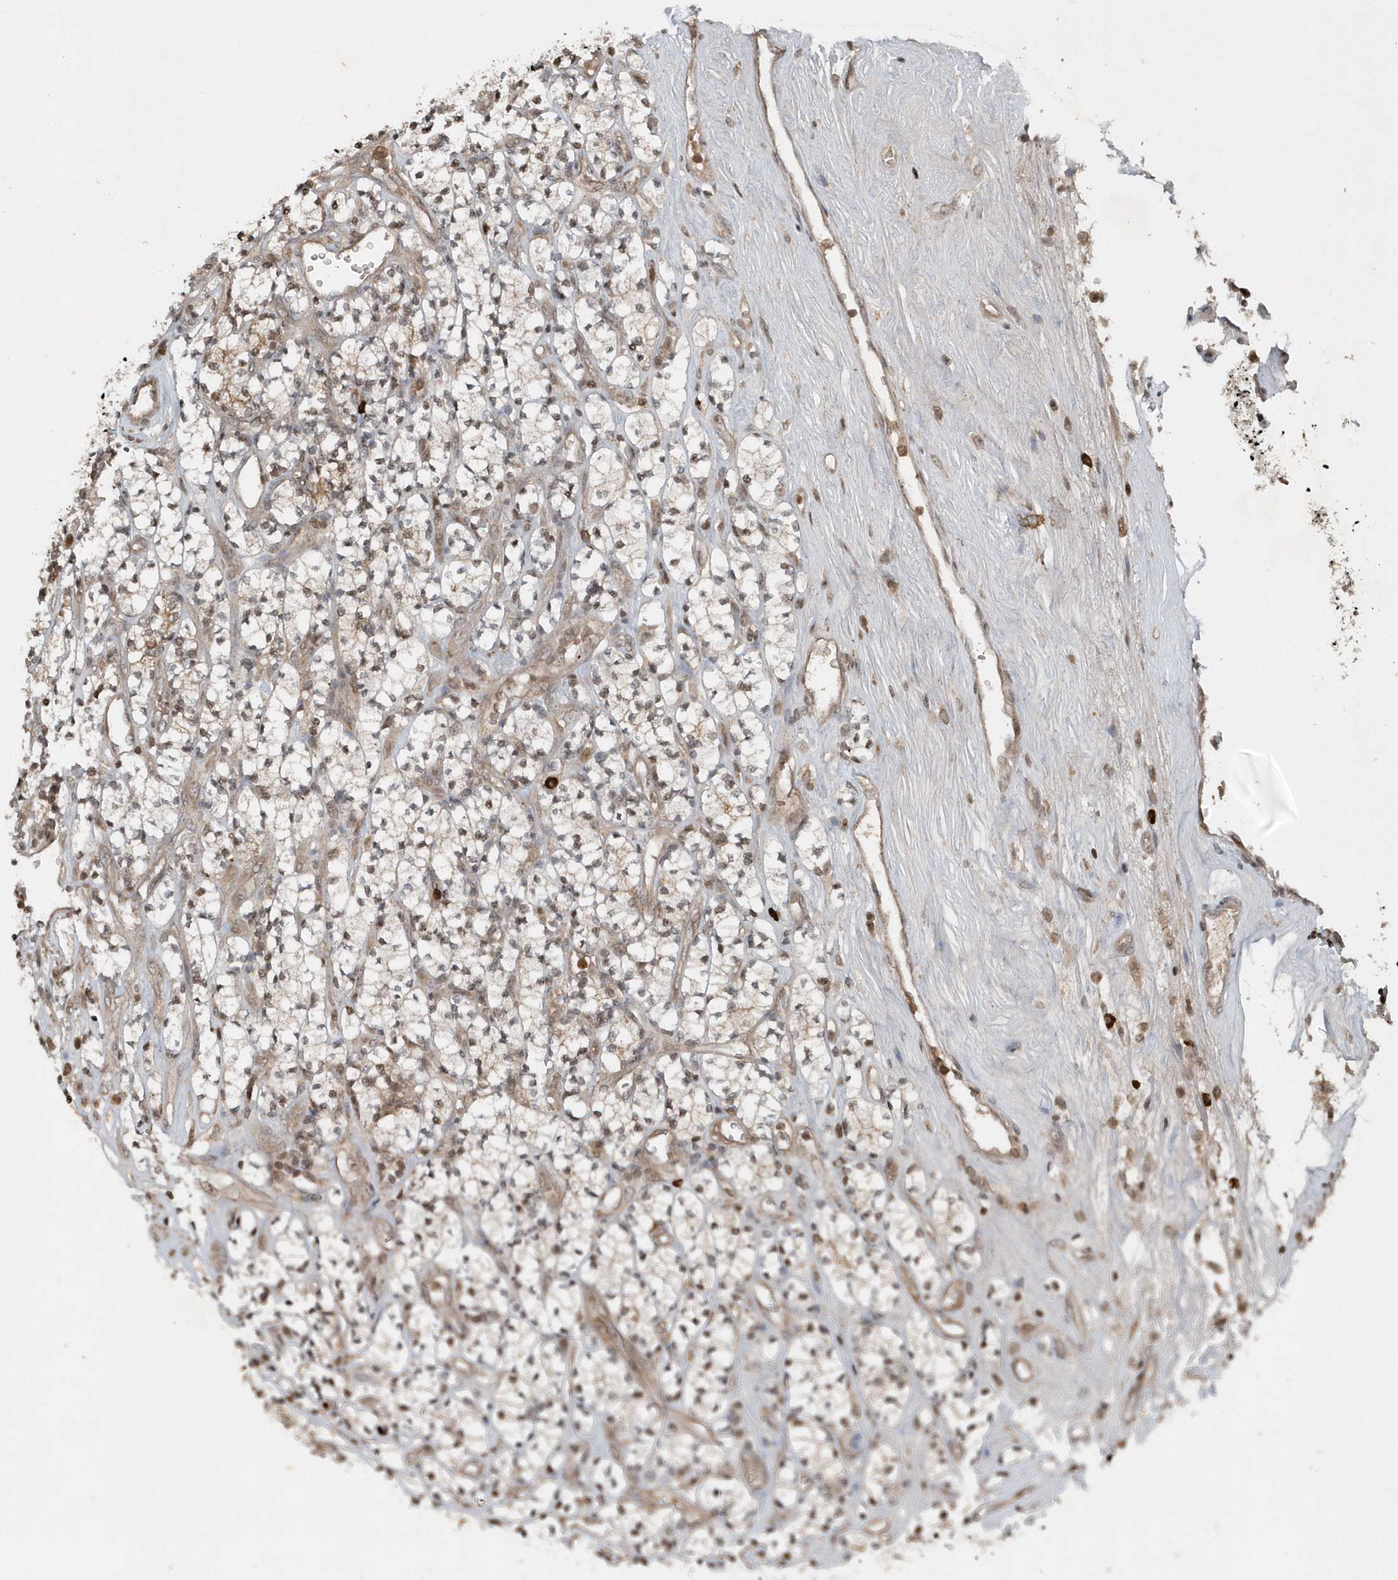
{"staining": {"intensity": "weak", "quantity": "25%-75%", "location": "cytoplasmic/membranous,nuclear"}, "tissue": "renal cancer", "cell_type": "Tumor cells", "image_type": "cancer", "snomed": [{"axis": "morphology", "description": "Adenocarcinoma, NOS"}, {"axis": "topography", "description": "Kidney"}], "caption": "Immunohistochemical staining of renal adenocarcinoma shows weak cytoplasmic/membranous and nuclear protein positivity in approximately 25%-75% of tumor cells. Using DAB (brown) and hematoxylin (blue) stains, captured at high magnification using brightfield microscopy.", "gene": "EIF2B1", "patient": {"sex": "male", "age": 77}}